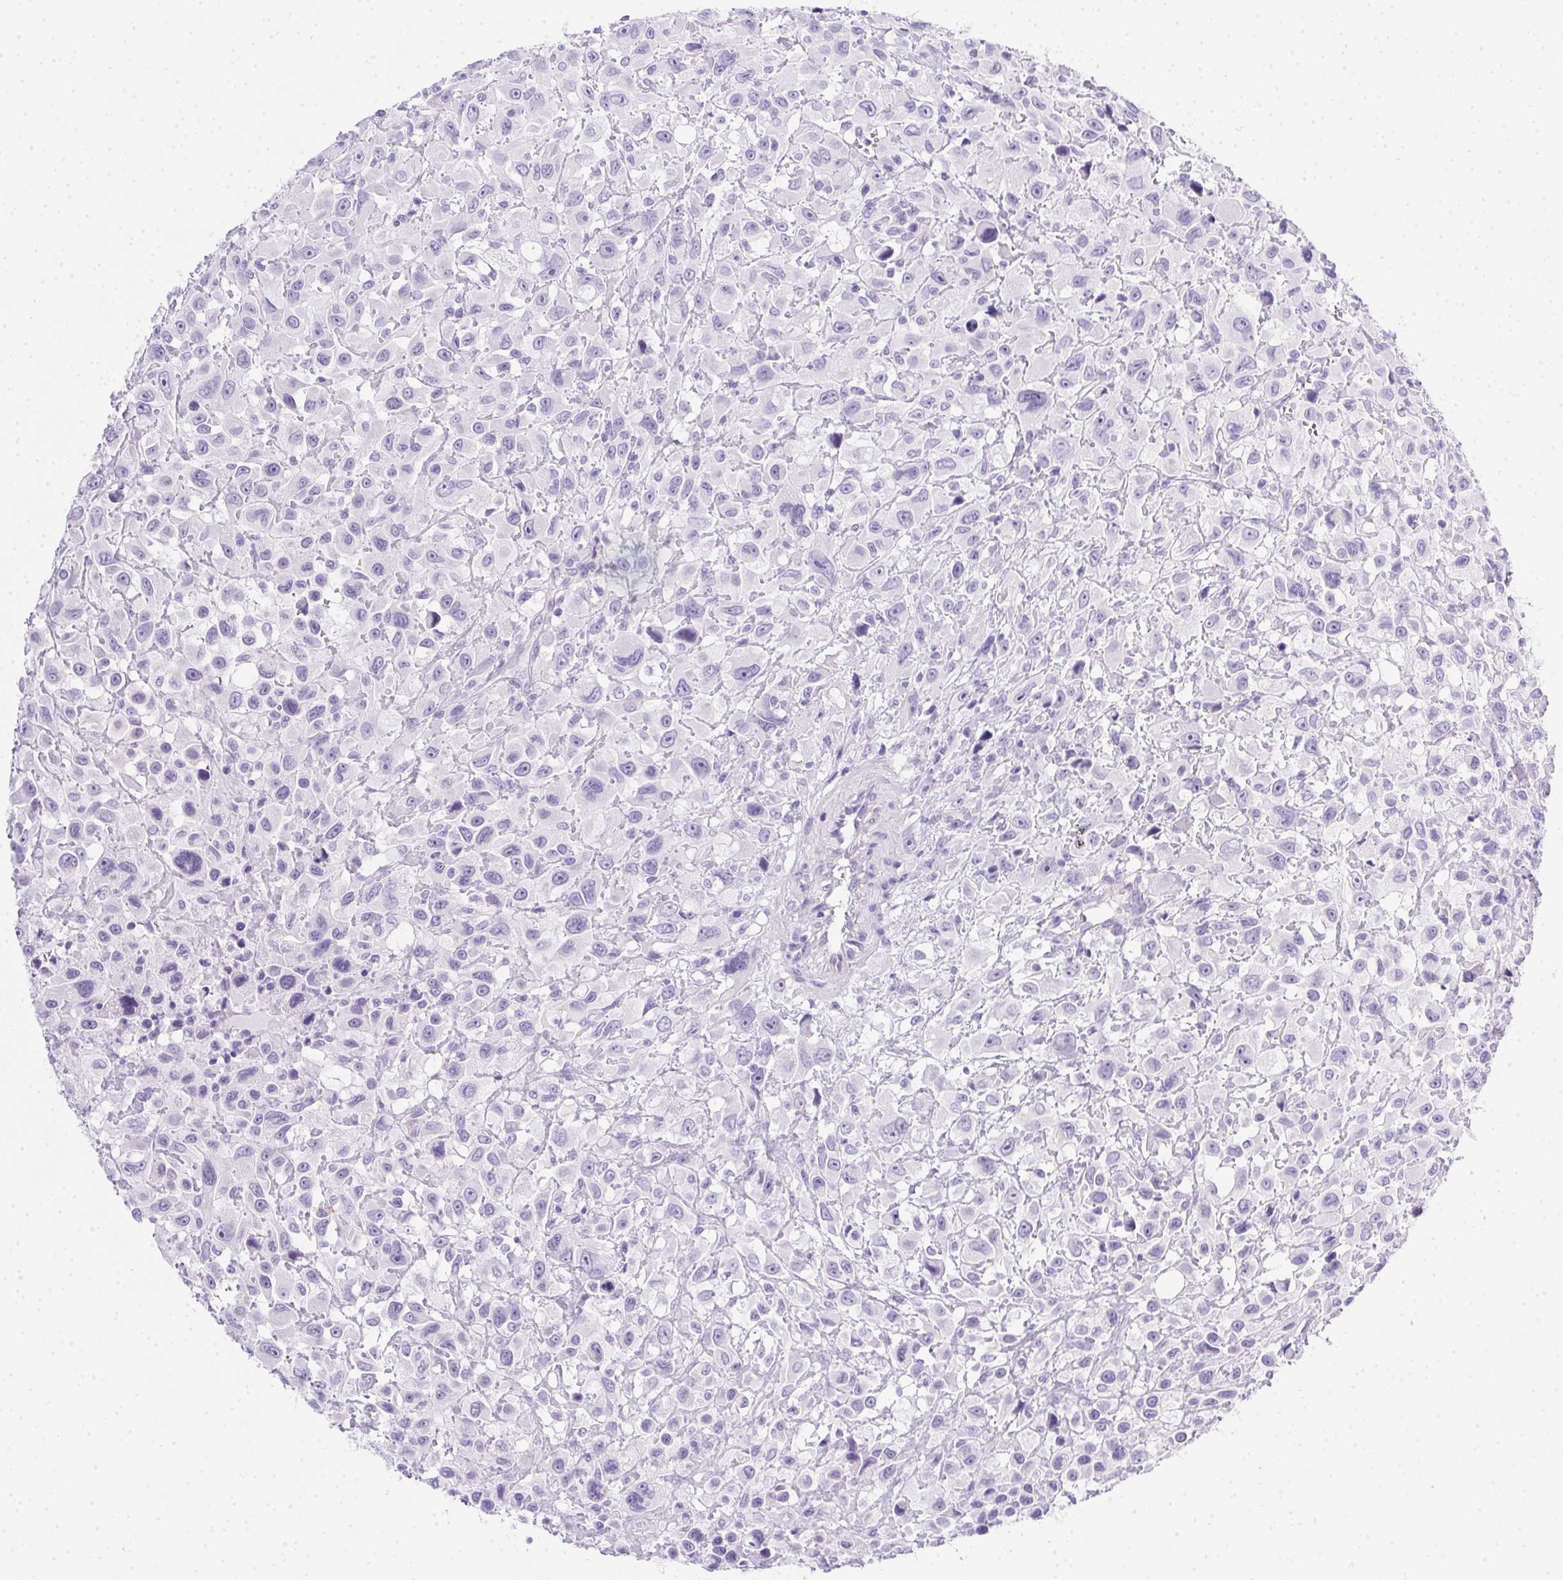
{"staining": {"intensity": "negative", "quantity": "none", "location": "none"}, "tissue": "head and neck cancer", "cell_type": "Tumor cells", "image_type": "cancer", "snomed": [{"axis": "morphology", "description": "Squamous cell carcinoma, NOS"}, {"axis": "morphology", "description": "Squamous cell carcinoma, metastatic, NOS"}, {"axis": "topography", "description": "Oral tissue"}, {"axis": "topography", "description": "Head-Neck"}], "caption": "The photomicrograph shows no staining of tumor cells in head and neck cancer.", "gene": "SPACA5B", "patient": {"sex": "female", "age": 85}}